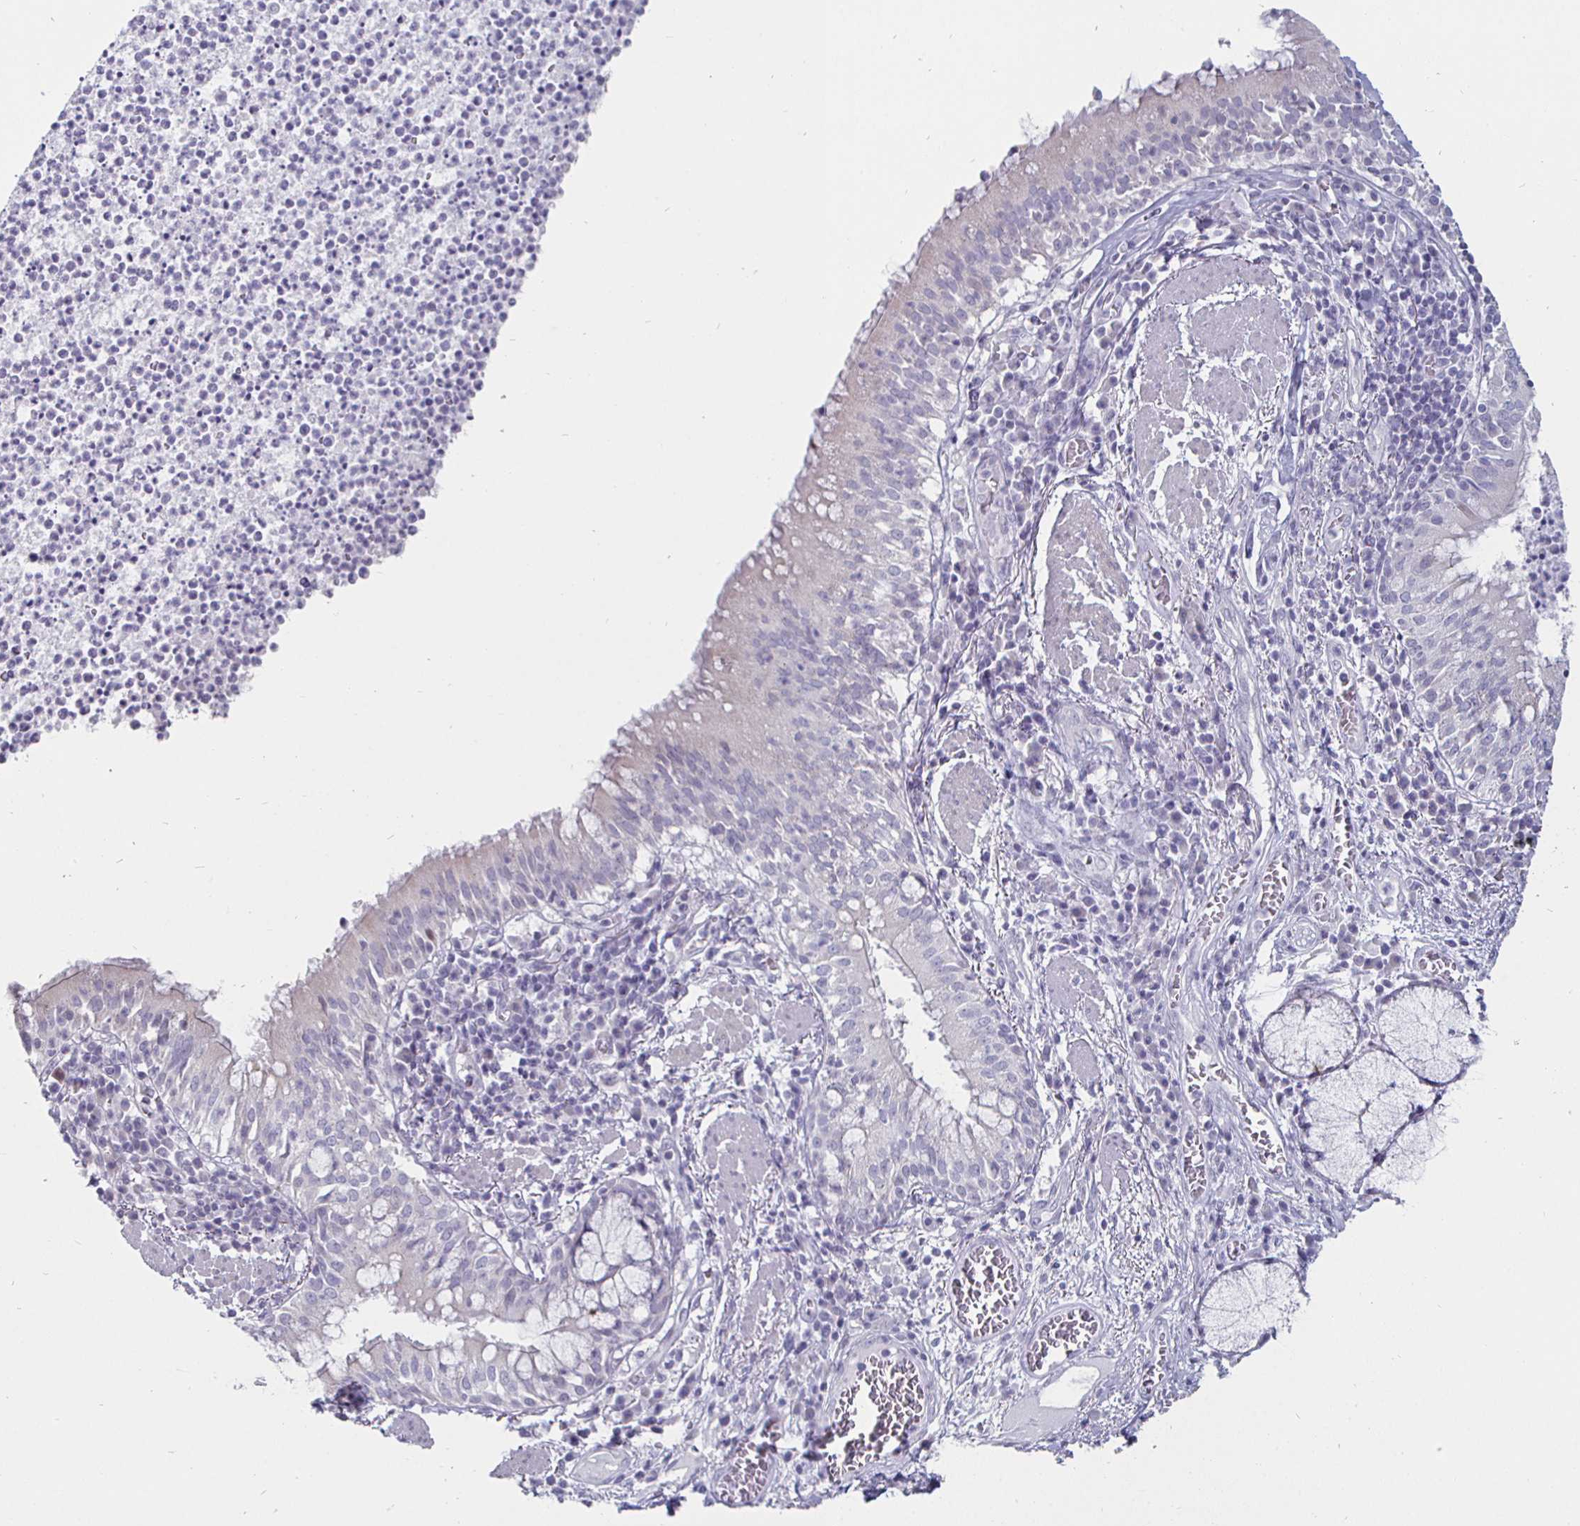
{"staining": {"intensity": "weak", "quantity": "25%-75%", "location": "cytoplasmic/membranous"}, "tissue": "bronchus", "cell_type": "Respiratory epithelial cells", "image_type": "normal", "snomed": [{"axis": "morphology", "description": "Normal tissue, NOS"}, {"axis": "topography", "description": "Lymph node"}, {"axis": "topography", "description": "Bronchus"}], "caption": "Respiratory epithelial cells reveal weak cytoplasmic/membranous expression in about 25%-75% of cells in benign bronchus.", "gene": "DMRTB1", "patient": {"sex": "male", "age": 56}}